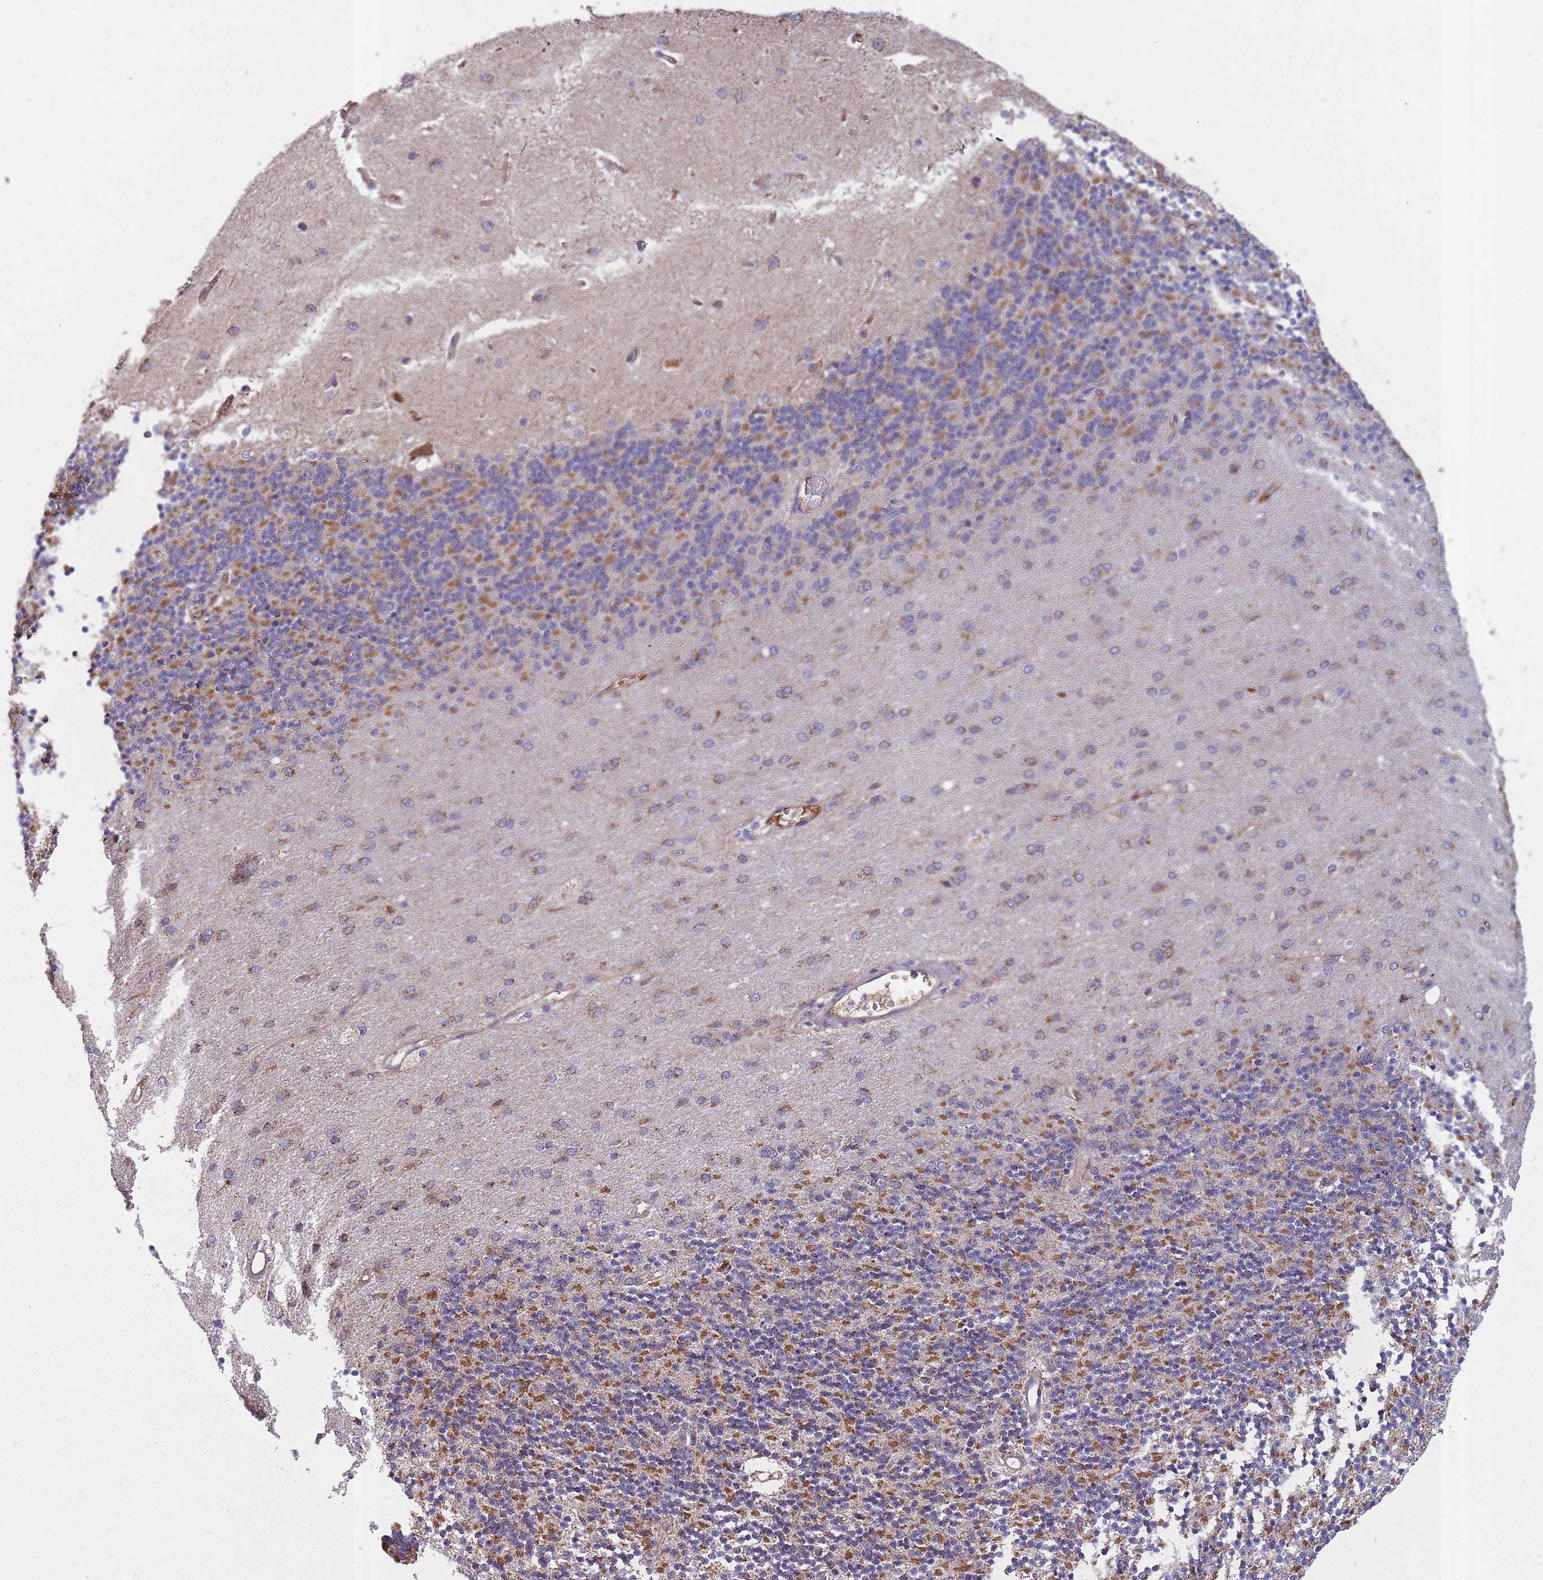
{"staining": {"intensity": "moderate", "quantity": ">75%", "location": "cytoplasmic/membranous"}, "tissue": "cerebellum", "cell_type": "Cells in granular layer", "image_type": "normal", "snomed": [{"axis": "morphology", "description": "Normal tissue, NOS"}, {"axis": "topography", "description": "Cerebellum"}], "caption": "Brown immunohistochemical staining in benign human cerebellum demonstrates moderate cytoplasmic/membranous expression in approximately >75% of cells in granular layer.", "gene": "KAT2A", "patient": {"sex": "female", "age": 29}}